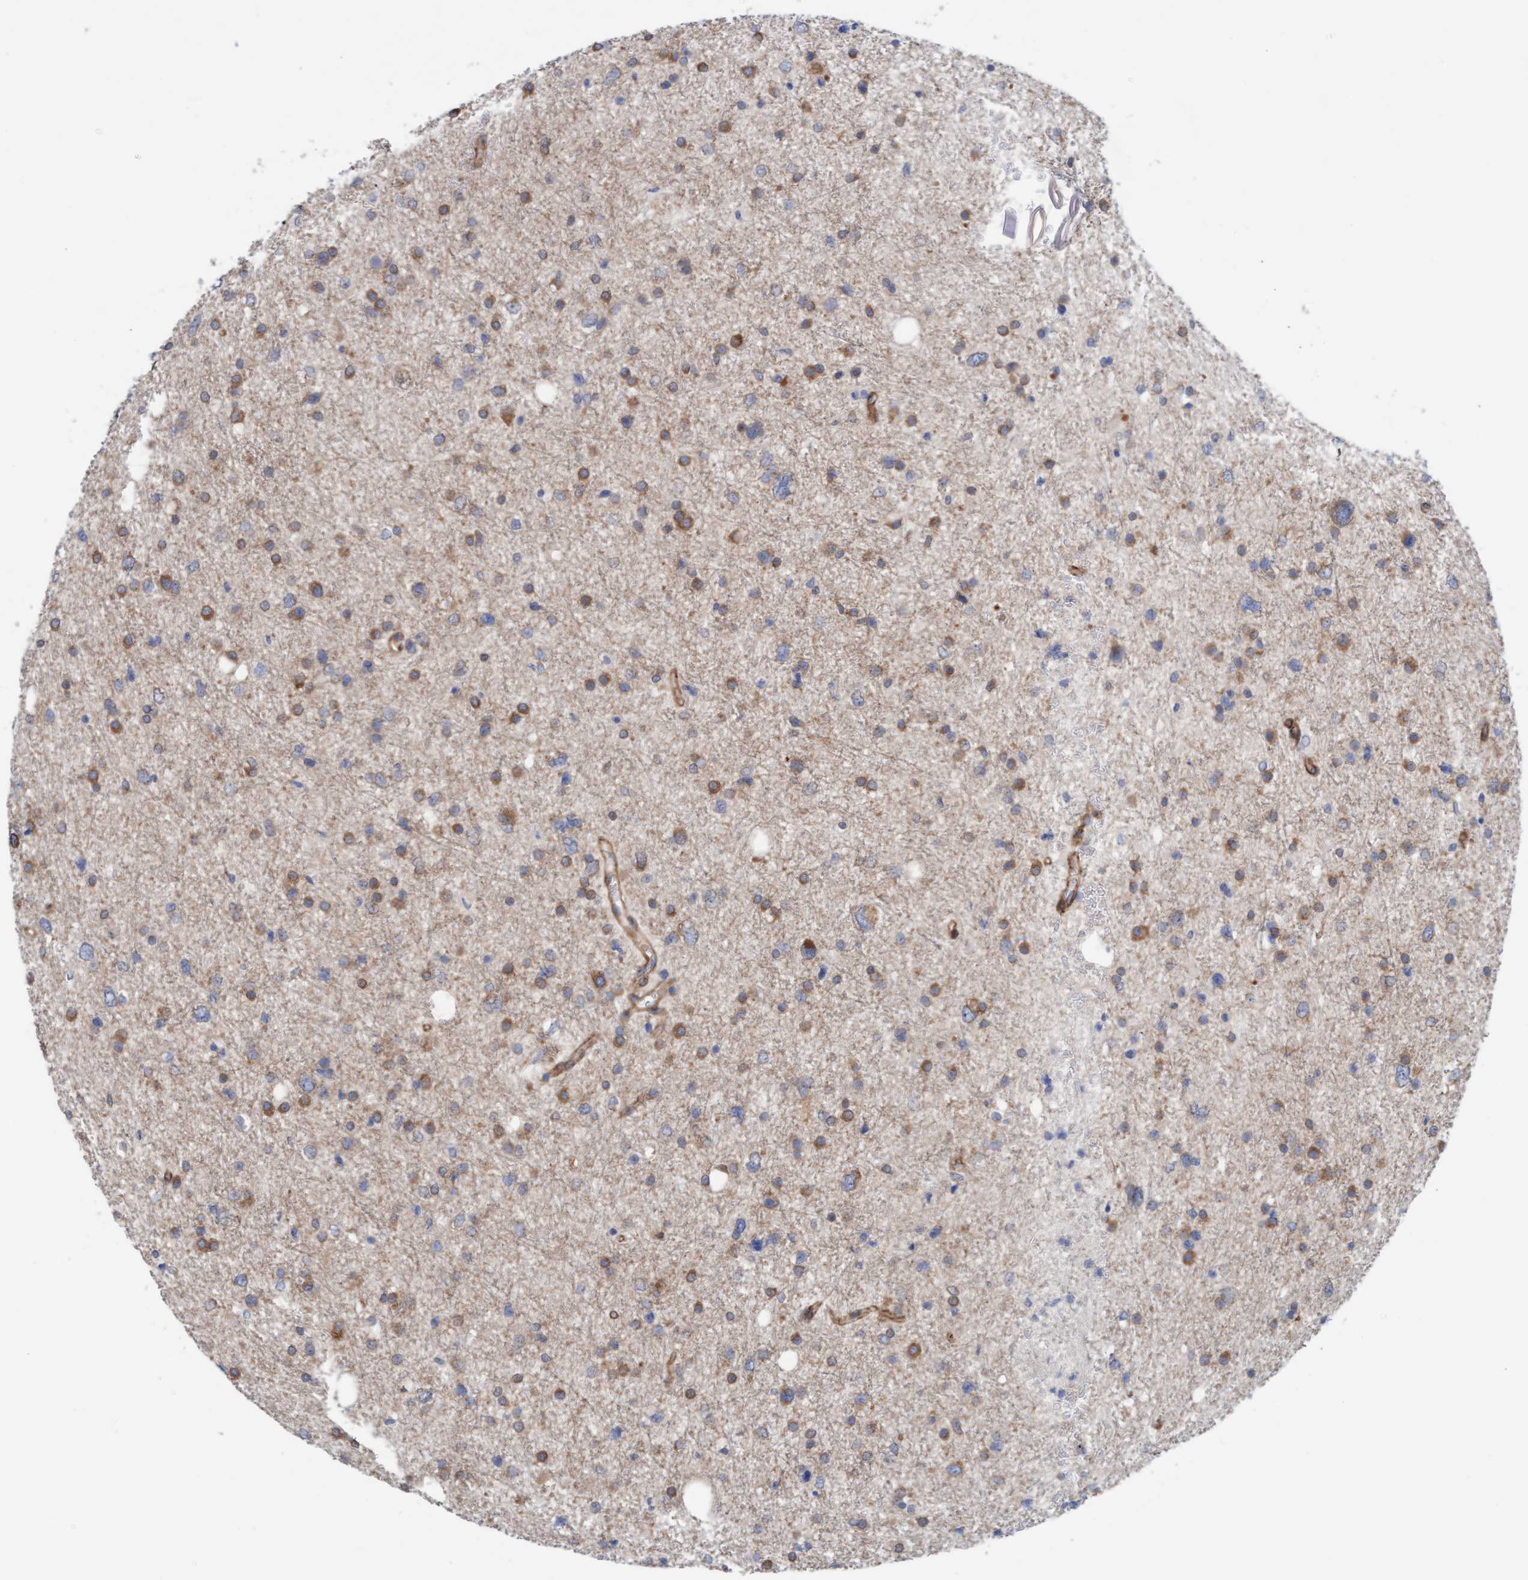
{"staining": {"intensity": "moderate", "quantity": "<25%", "location": "cytoplasmic/membranous"}, "tissue": "glioma", "cell_type": "Tumor cells", "image_type": "cancer", "snomed": [{"axis": "morphology", "description": "Glioma, malignant, Low grade"}, {"axis": "topography", "description": "Brain"}], "caption": "Malignant glioma (low-grade) stained with immunohistochemistry (IHC) reveals moderate cytoplasmic/membranous expression in approximately <25% of tumor cells. (DAB IHC with brightfield microscopy, high magnification).", "gene": "CDK5RAP3", "patient": {"sex": "female", "age": 37}}